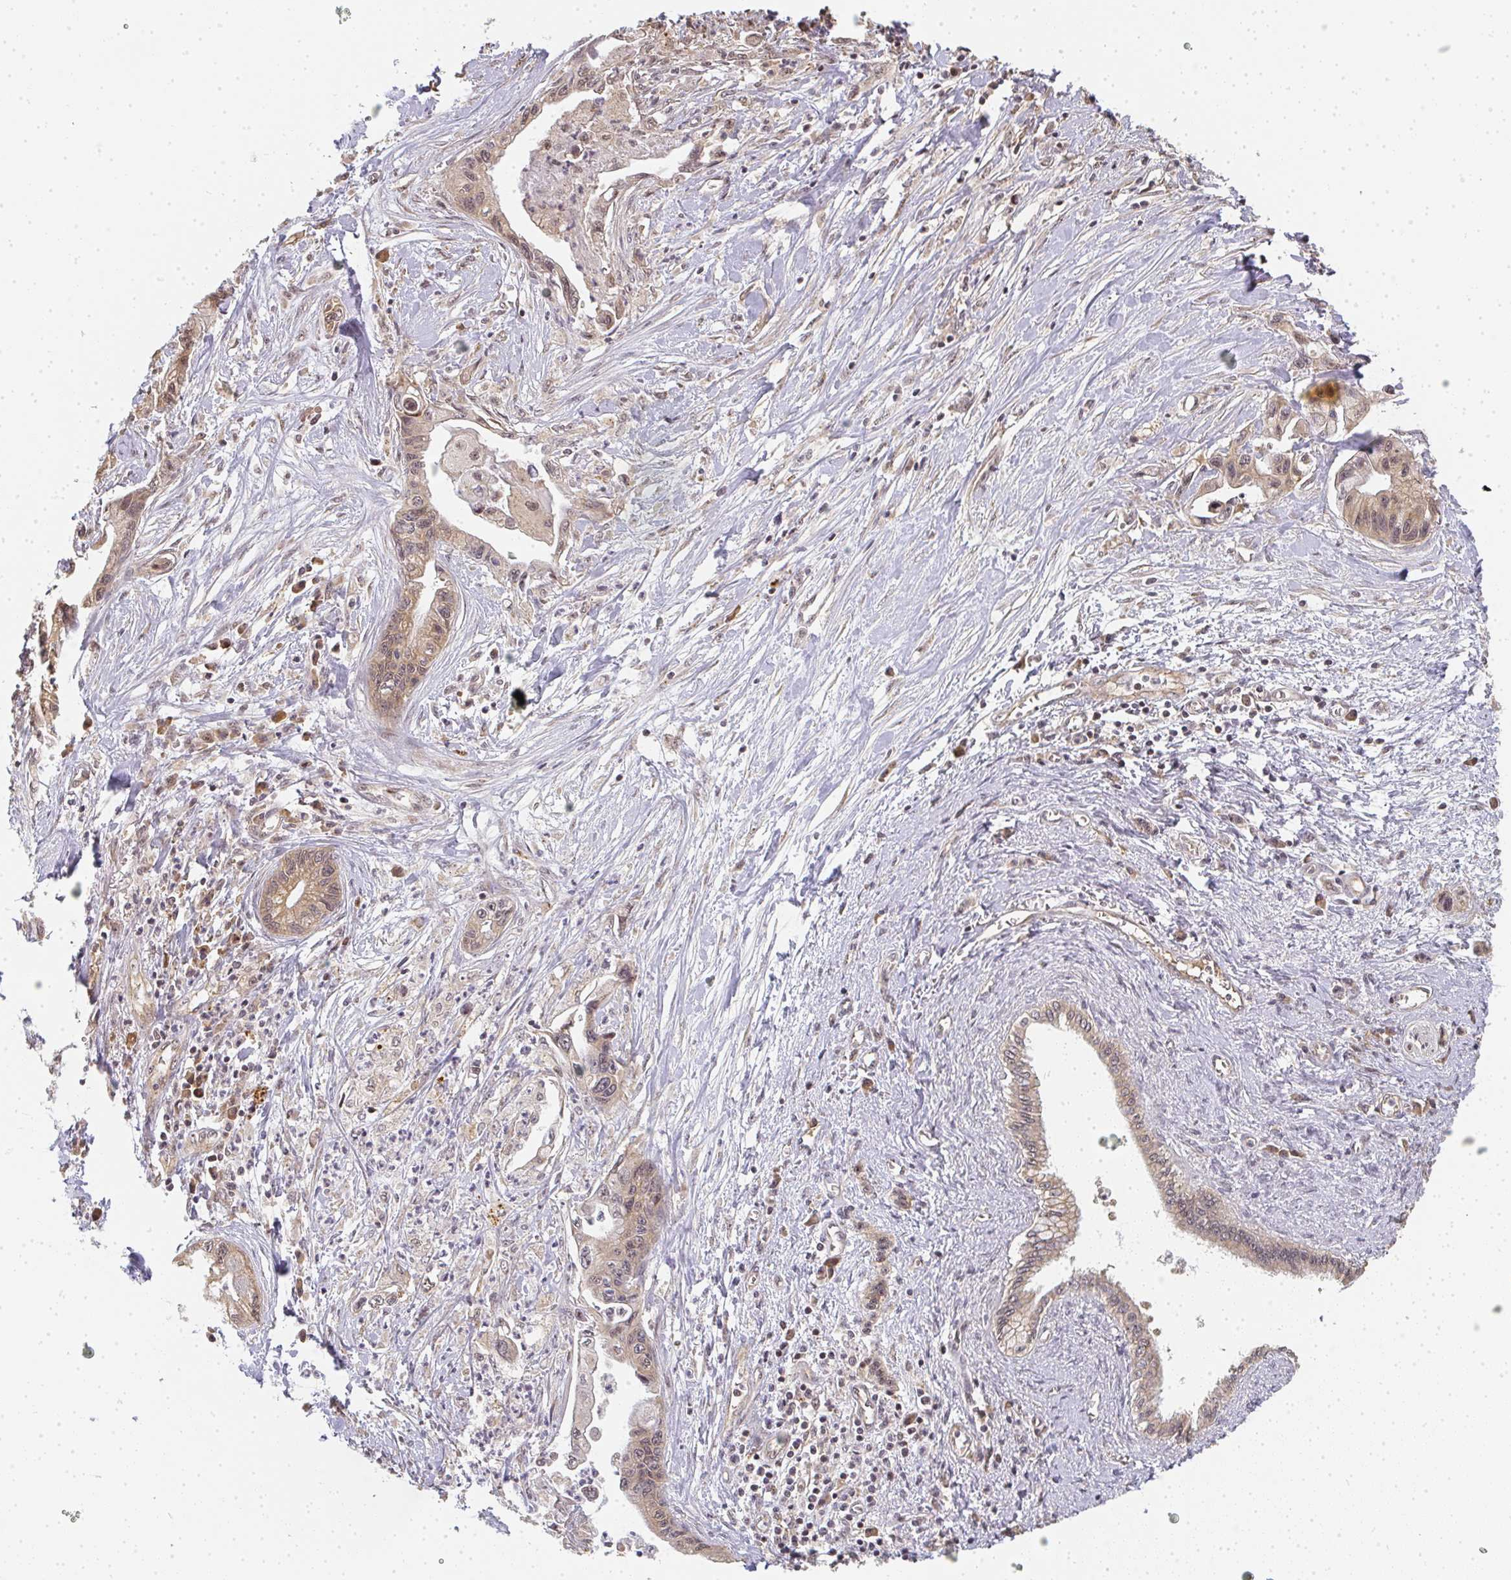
{"staining": {"intensity": "weak", "quantity": "25%-75%", "location": "cytoplasmic/membranous,nuclear"}, "tissue": "pancreatic cancer", "cell_type": "Tumor cells", "image_type": "cancer", "snomed": [{"axis": "morphology", "description": "Adenocarcinoma, NOS"}, {"axis": "topography", "description": "Pancreas"}], "caption": "The immunohistochemical stain shows weak cytoplasmic/membranous and nuclear positivity in tumor cells of pancreatic cancer (adenocarcinoma) tissue. (DAB IHC, brown staining for protein, blue staining for nuclei).", "gene": "SLC35B3", "patient": {"sex": "male", "age": 61}}